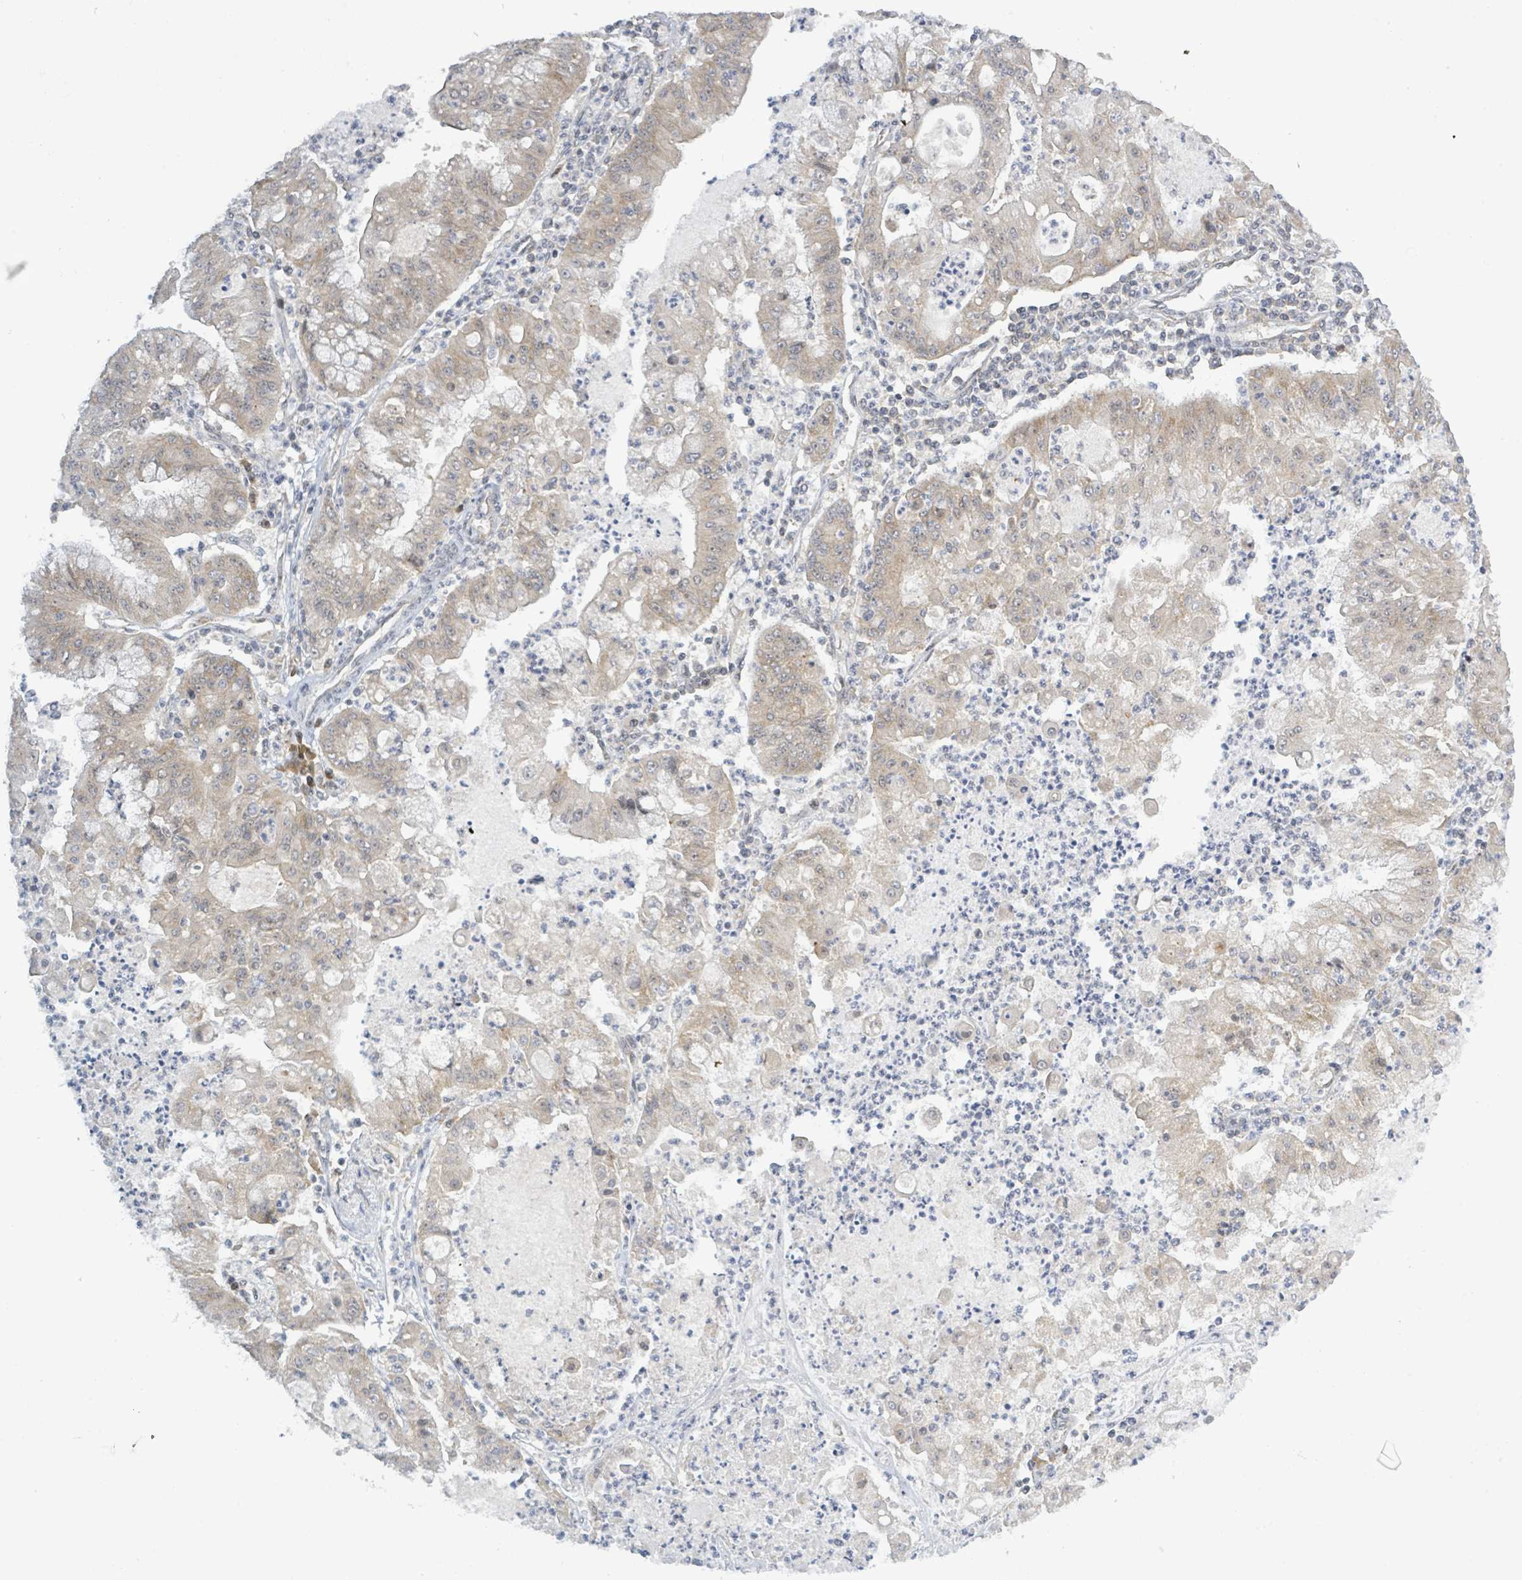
{"staining": {"intensity": "weak", "quantity": "25%-75%", "location": "cytoplasmic/membranous"}, "tissue": "ovarian cancer", "cell_type": "Tumor cells", "image_type": "cancer", "snomed": [{"axis": "morphology", "description": "Cystadenocarcinoma, mucinous, NOS"}, {"axis": "topography", "description": "Ovary"}], "caption": "DAB immunohistochemical staining of human mucinous cystadenocarcinoma (ovarian) reveals weak cytoplasmic/membranous protein expression in about 25%-75% of tumor cells.", "gene": "RPL32", "patient": {"sex": "female", "age": 70}}